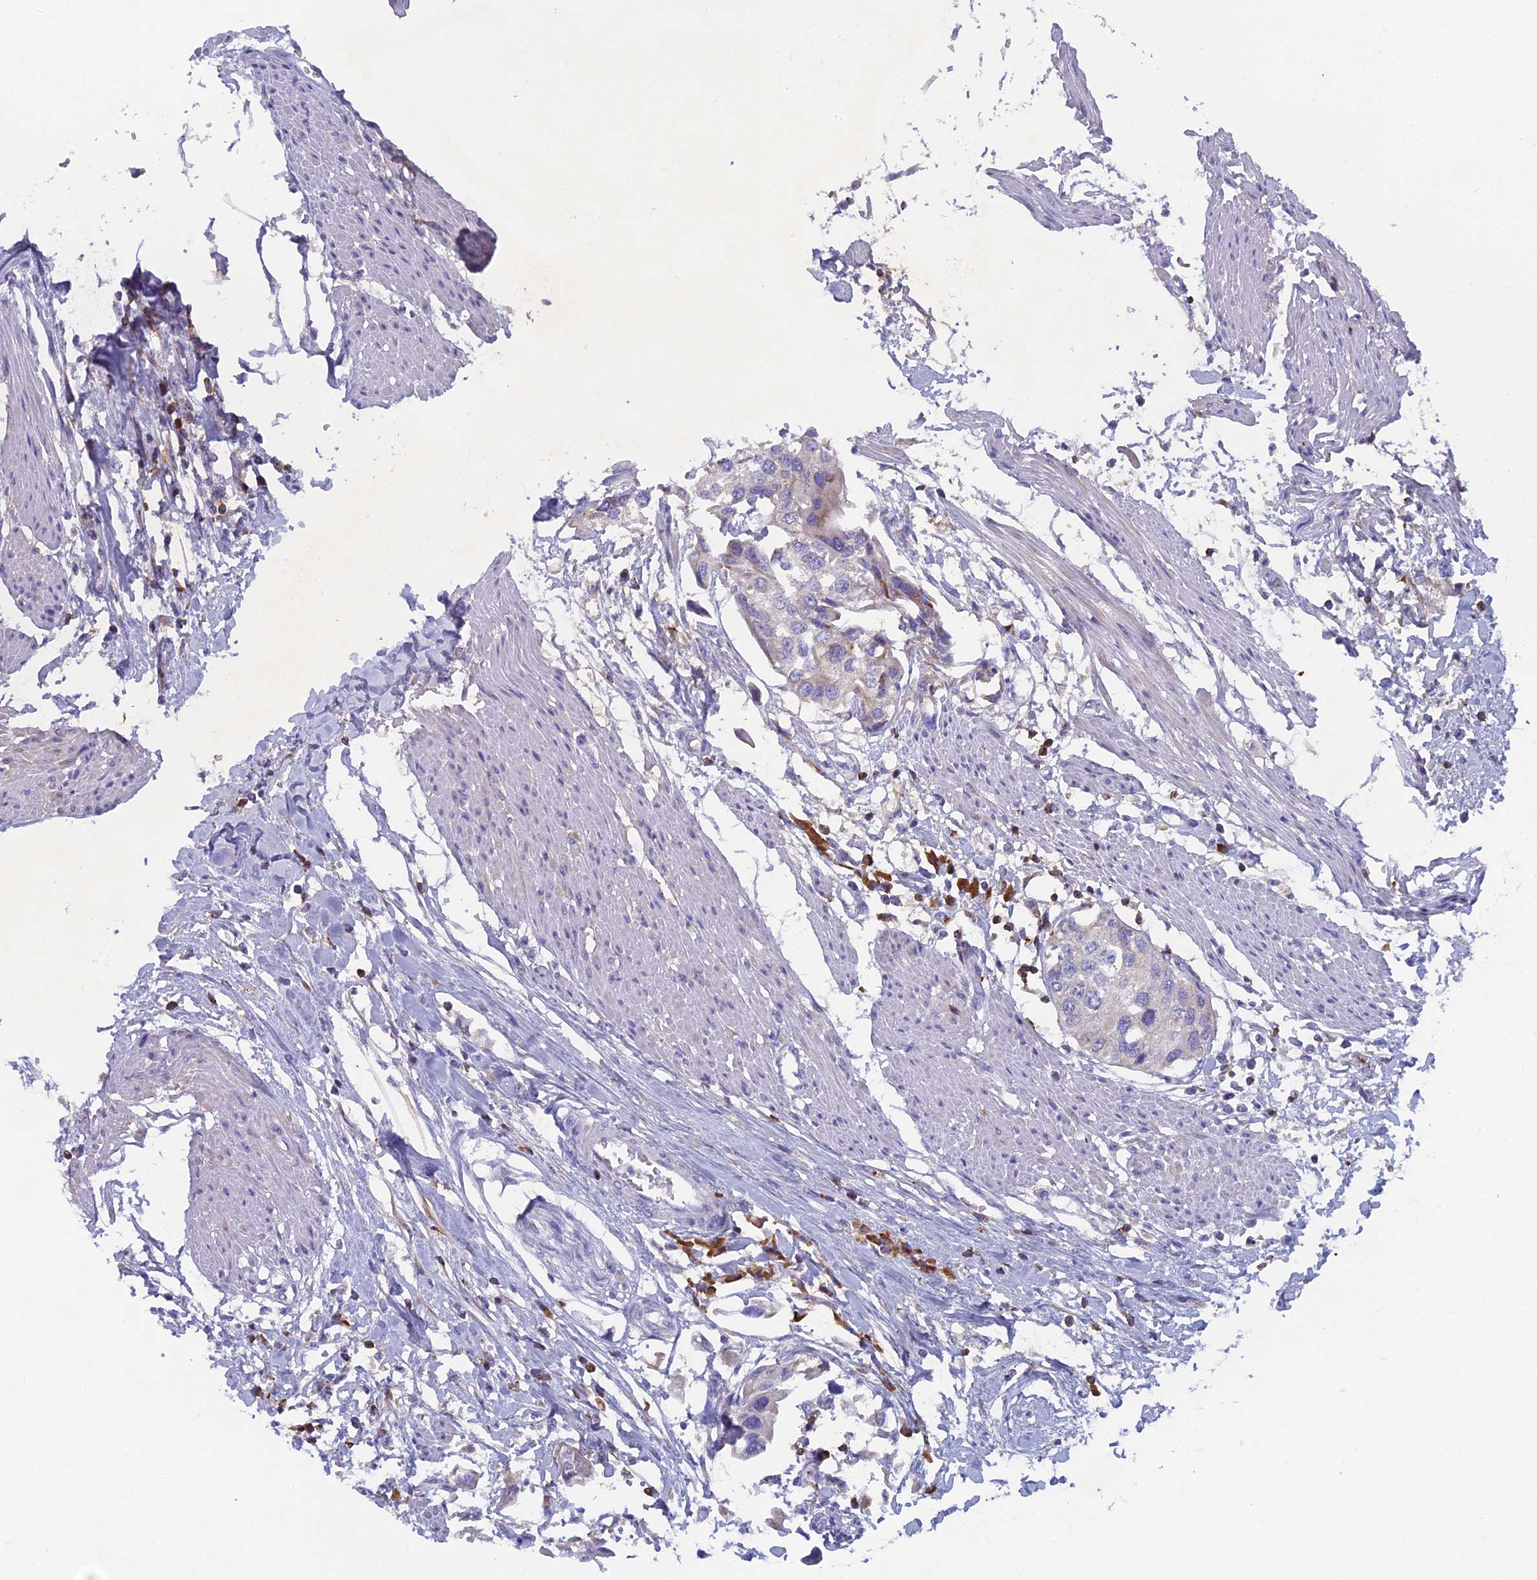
{"staining": {"intensity": "negative", "quantity": "none", "location": "none"}, "tissue": "urothelial cancer", "cell_type": "Tumor cells", "image_type": "cancer", "snomed": [{"axis": "morphology", "description": "Urothelial carcinoma, High grade"}, {"axis": "topography", "description": "Urinary bladder"}], "caption": "A micrograph of human urothelial cancer is negative for staining in tumor cells.", "gene": "ABI3BP", "patient": {"sex": "male", "age": 64}}